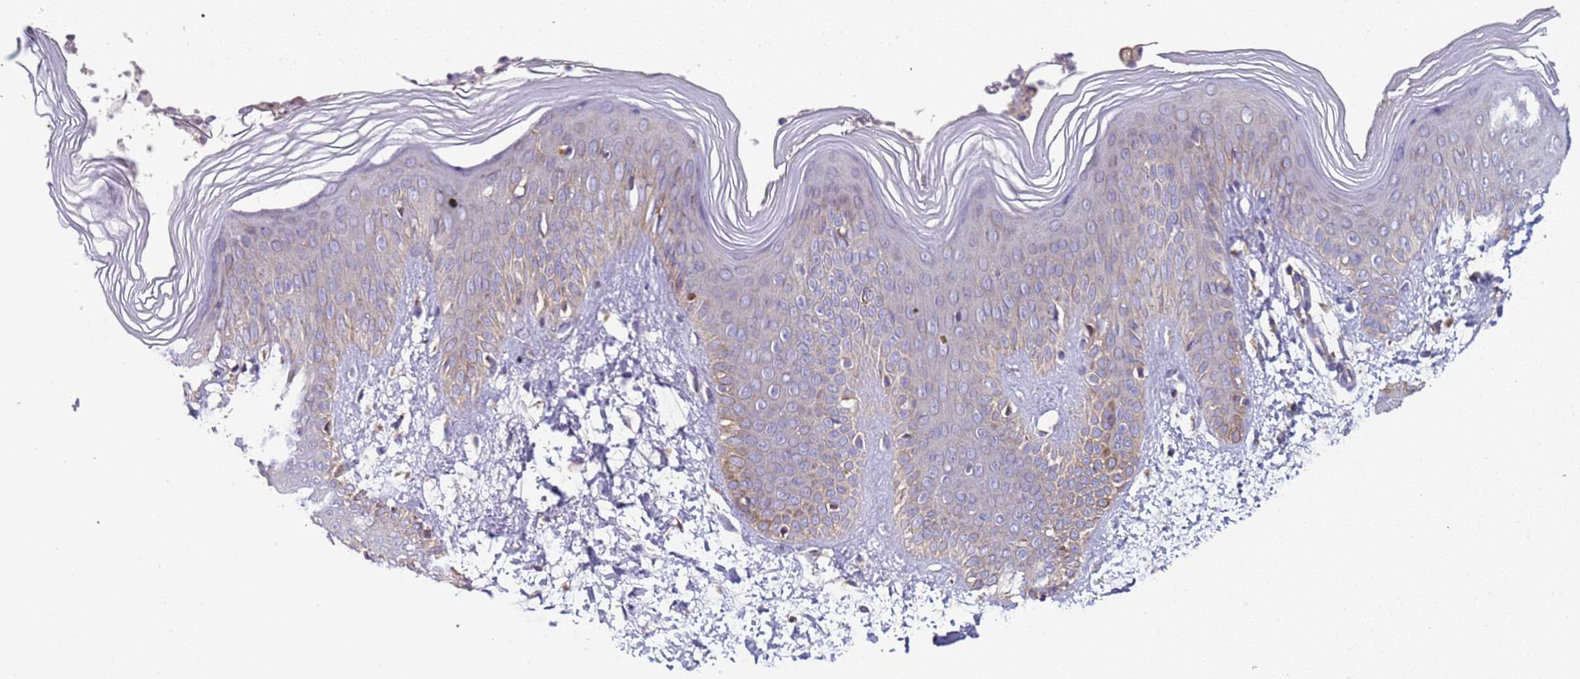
{"staining": {"intensity": "moderate", "quantity": "25%-75%", "location": "cytoplasmic/membranous"}, "tissue": "skin", "cell_type": "Epidermal cells", "image_type": "normal", "snomed": [{"axis": "morphology", "description": "Normal tissue, NOS"}, {"axis": "morphology", "description": "Inflammation, NOS"}, {"axis": "topography", "description": "Soft tissue"}, {"axis": "topography", "description": "Anal"}], "caption": "A medium amount of moderate cytoplasmic/membranous staining is seen in approximately 25%-75% of epidermal cells in benign skin. (Brightfield microscopy of DAB IHC at high magnification).", "gene": "TMEM126A", "patient": {"sex": "female", "age": 15}}